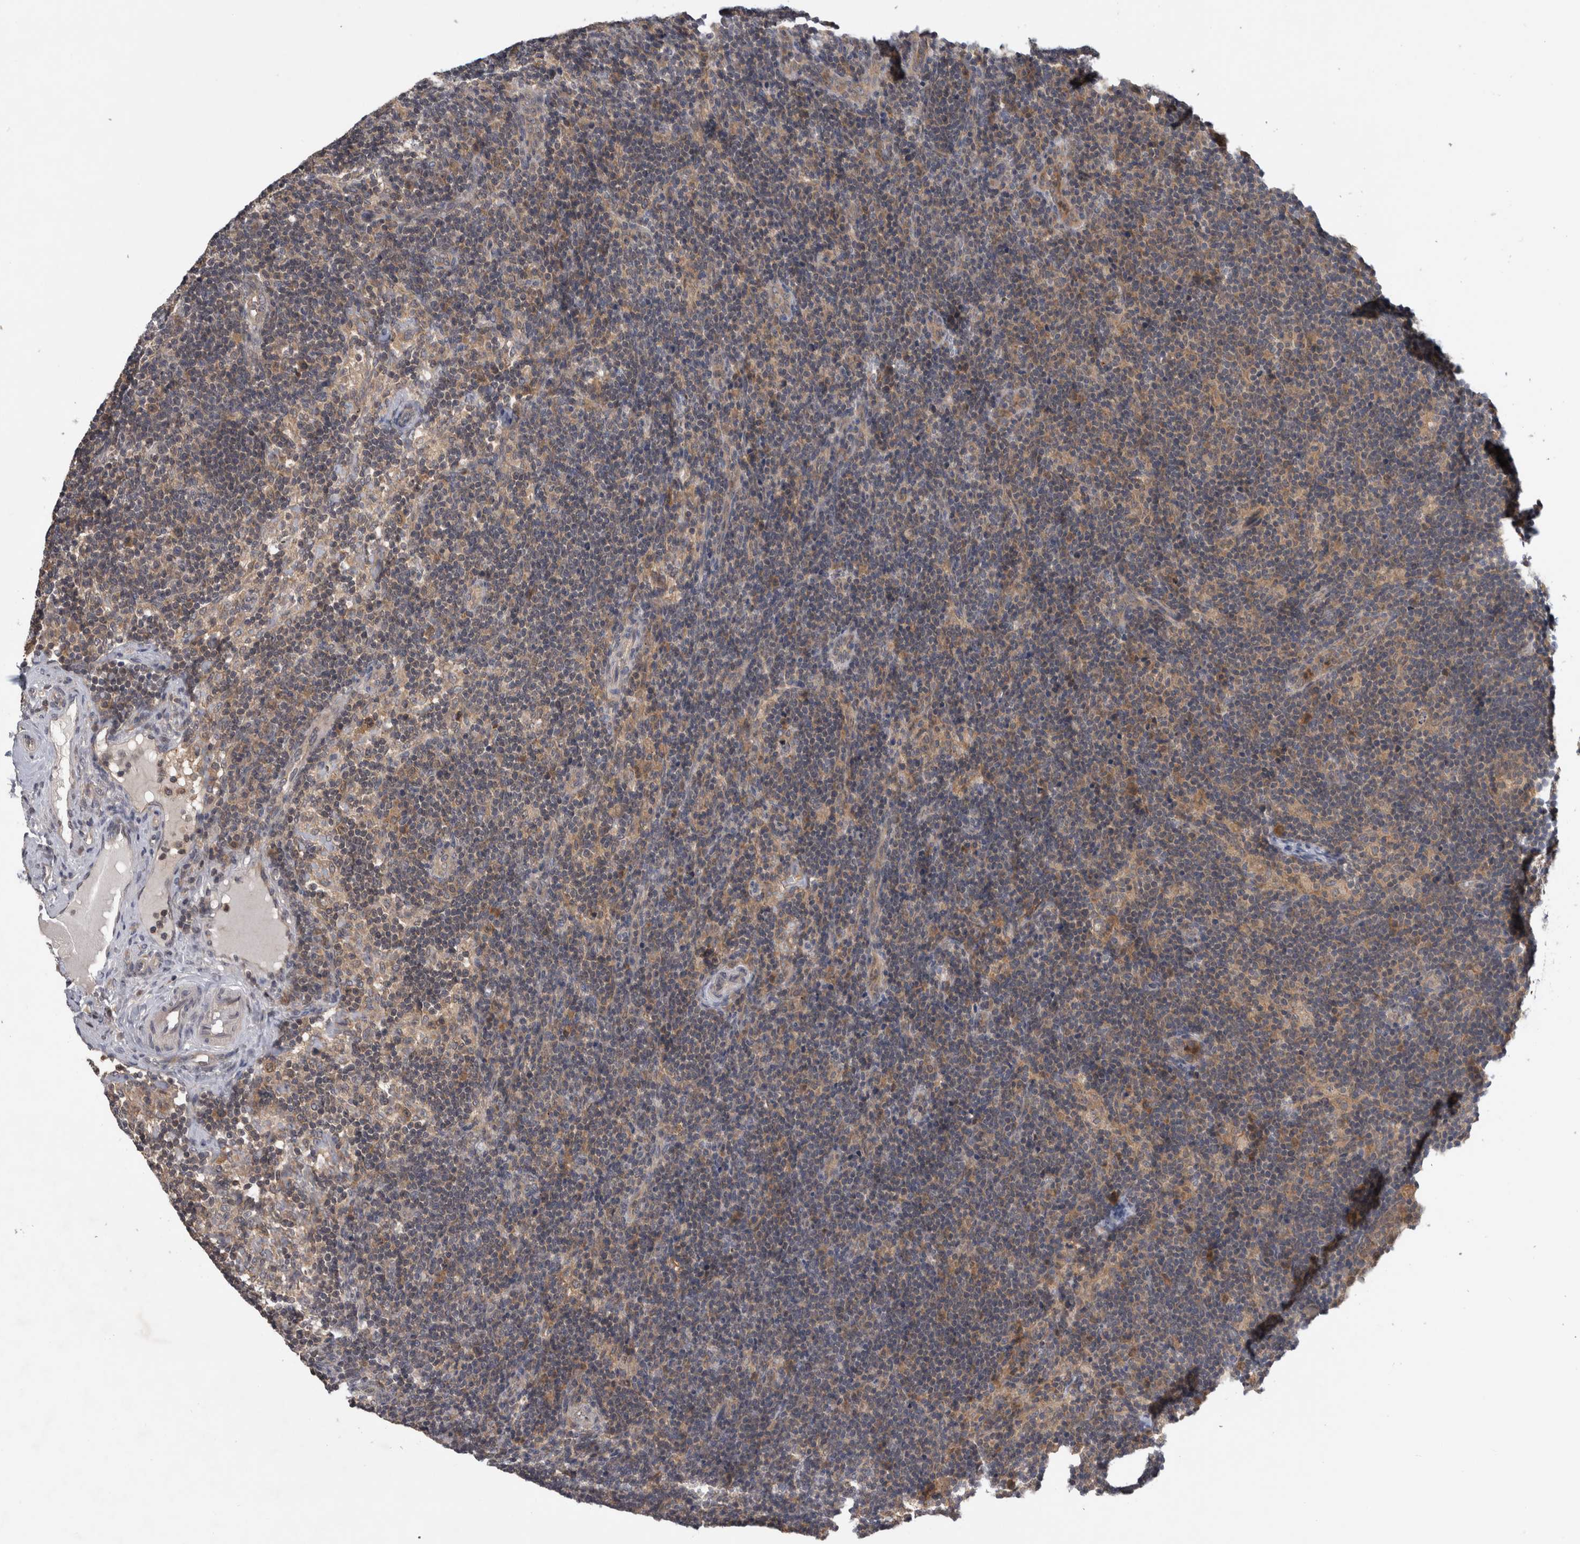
{"staining": {"intensity": "moderate", "quantity": "25%-75%", "location": "cytoplasmic/membranous,nuclear"}, "tissue": "lymph node", "cell_type": "Germinal center cells", "image_type": "normal", "snomed": [{"axis": "morphology", "description": "Normal tissue, NOS"}, {"axis": "topography", "description": "Lymph node"}], "caption": "Immunohistochemistry image of unremarkable lymph node stained for a protein (brown), which demonstrates medium levels of moderate cytoplasmic/membranous,nuclear expression in approximately 25%-75% of germinal center cells.", "gene": "AASDHPPT", "patient": {"sex": "female", "age": 22}}